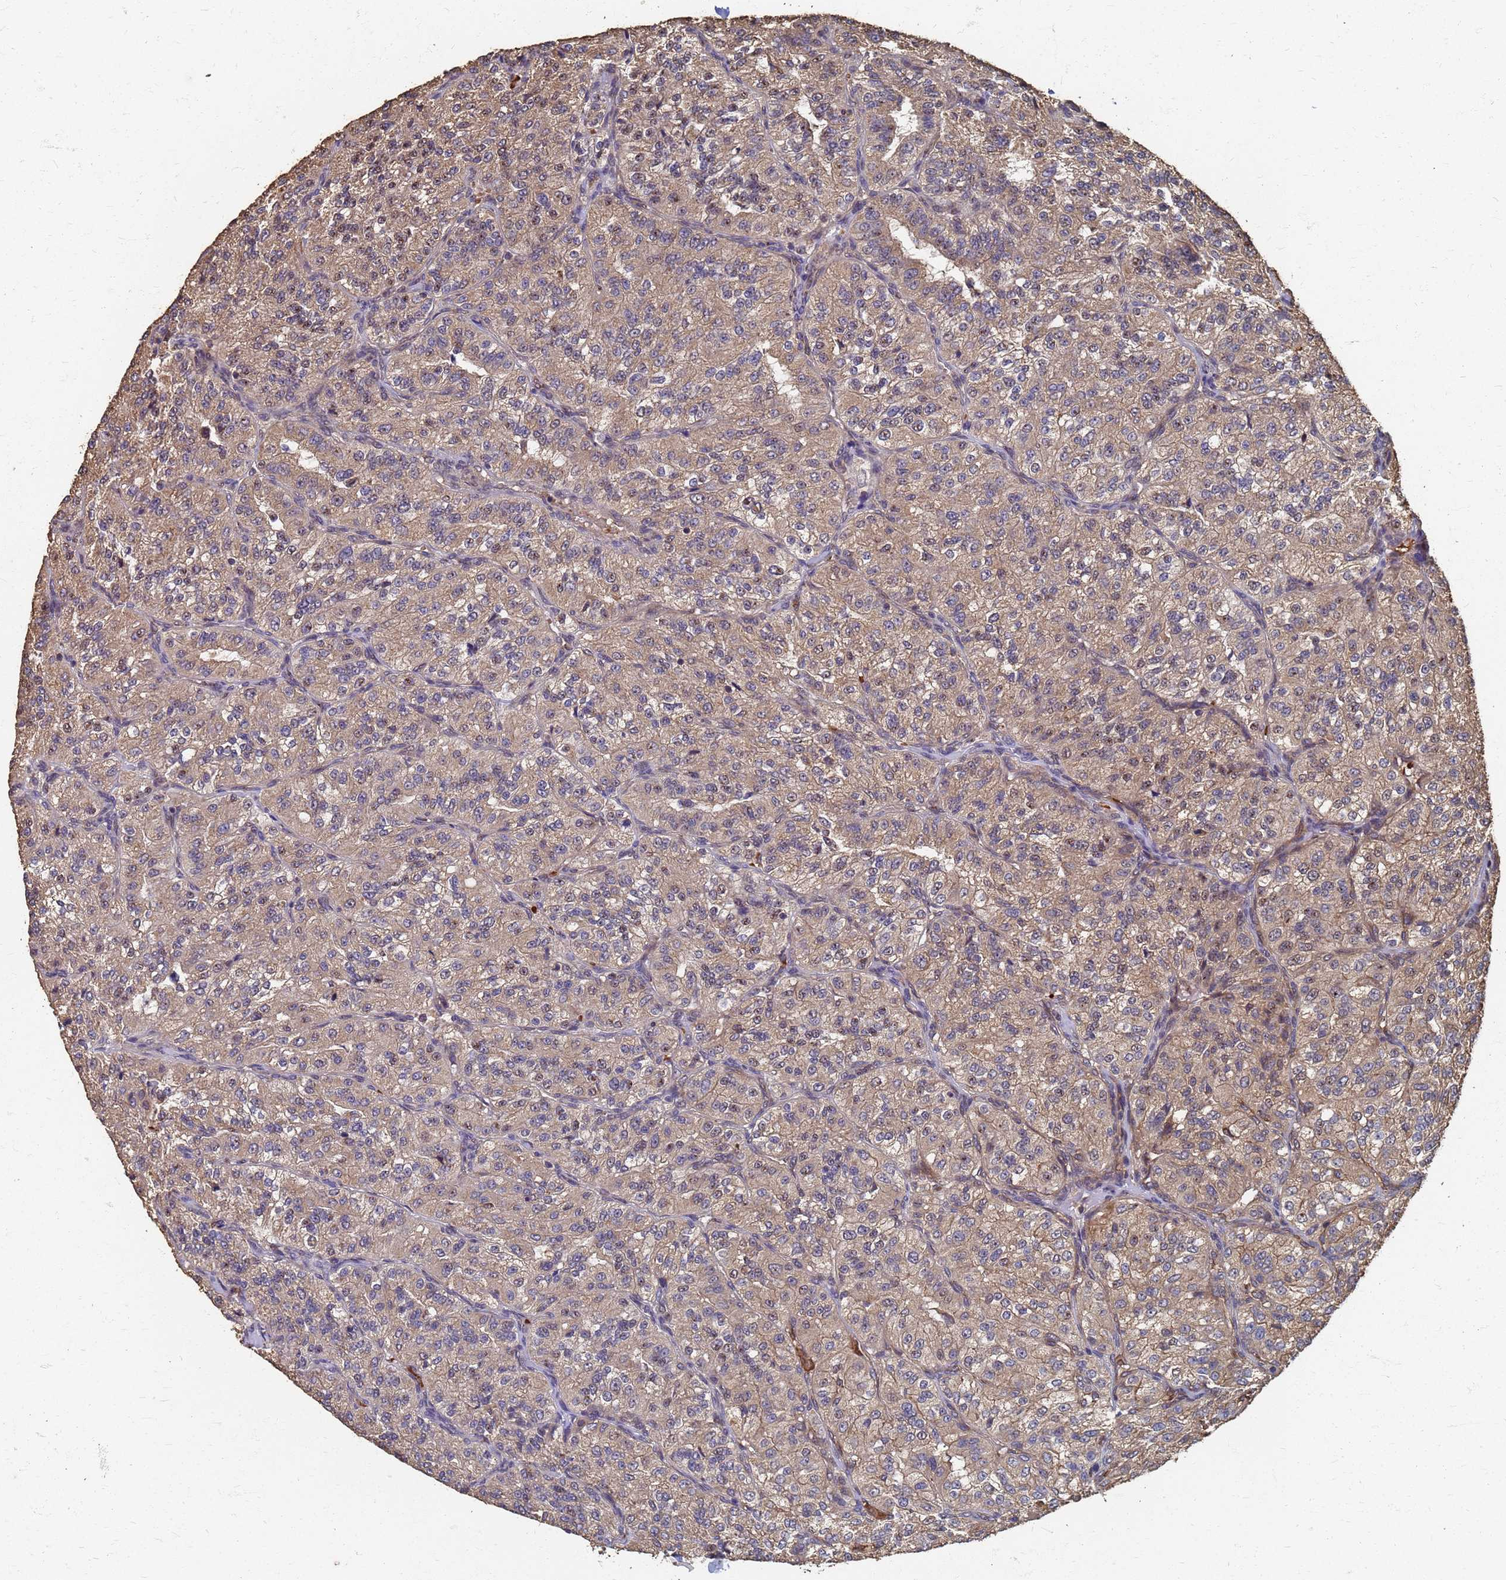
{"staining": {"intensity": "weak", "quantity": ">75%", "location": "cytoplasmic/membranous"}, "tissue": "renal cancer", "cell_type": "Tumor cells", "image_type": "cancer", "snomed": [{"axis": "morphology", "description": "Adenocarcinoma, NOS"}, {"axis": "topography", "description": "Kidney"}], "caption": "Weak cytoplasmic/membranous expression for a protein is present in approximately >75% of tumor cells of renal cancer using immunohistochemistry.", "gene": "DPH5", "patient": {"sex": "female", "age": 63}}